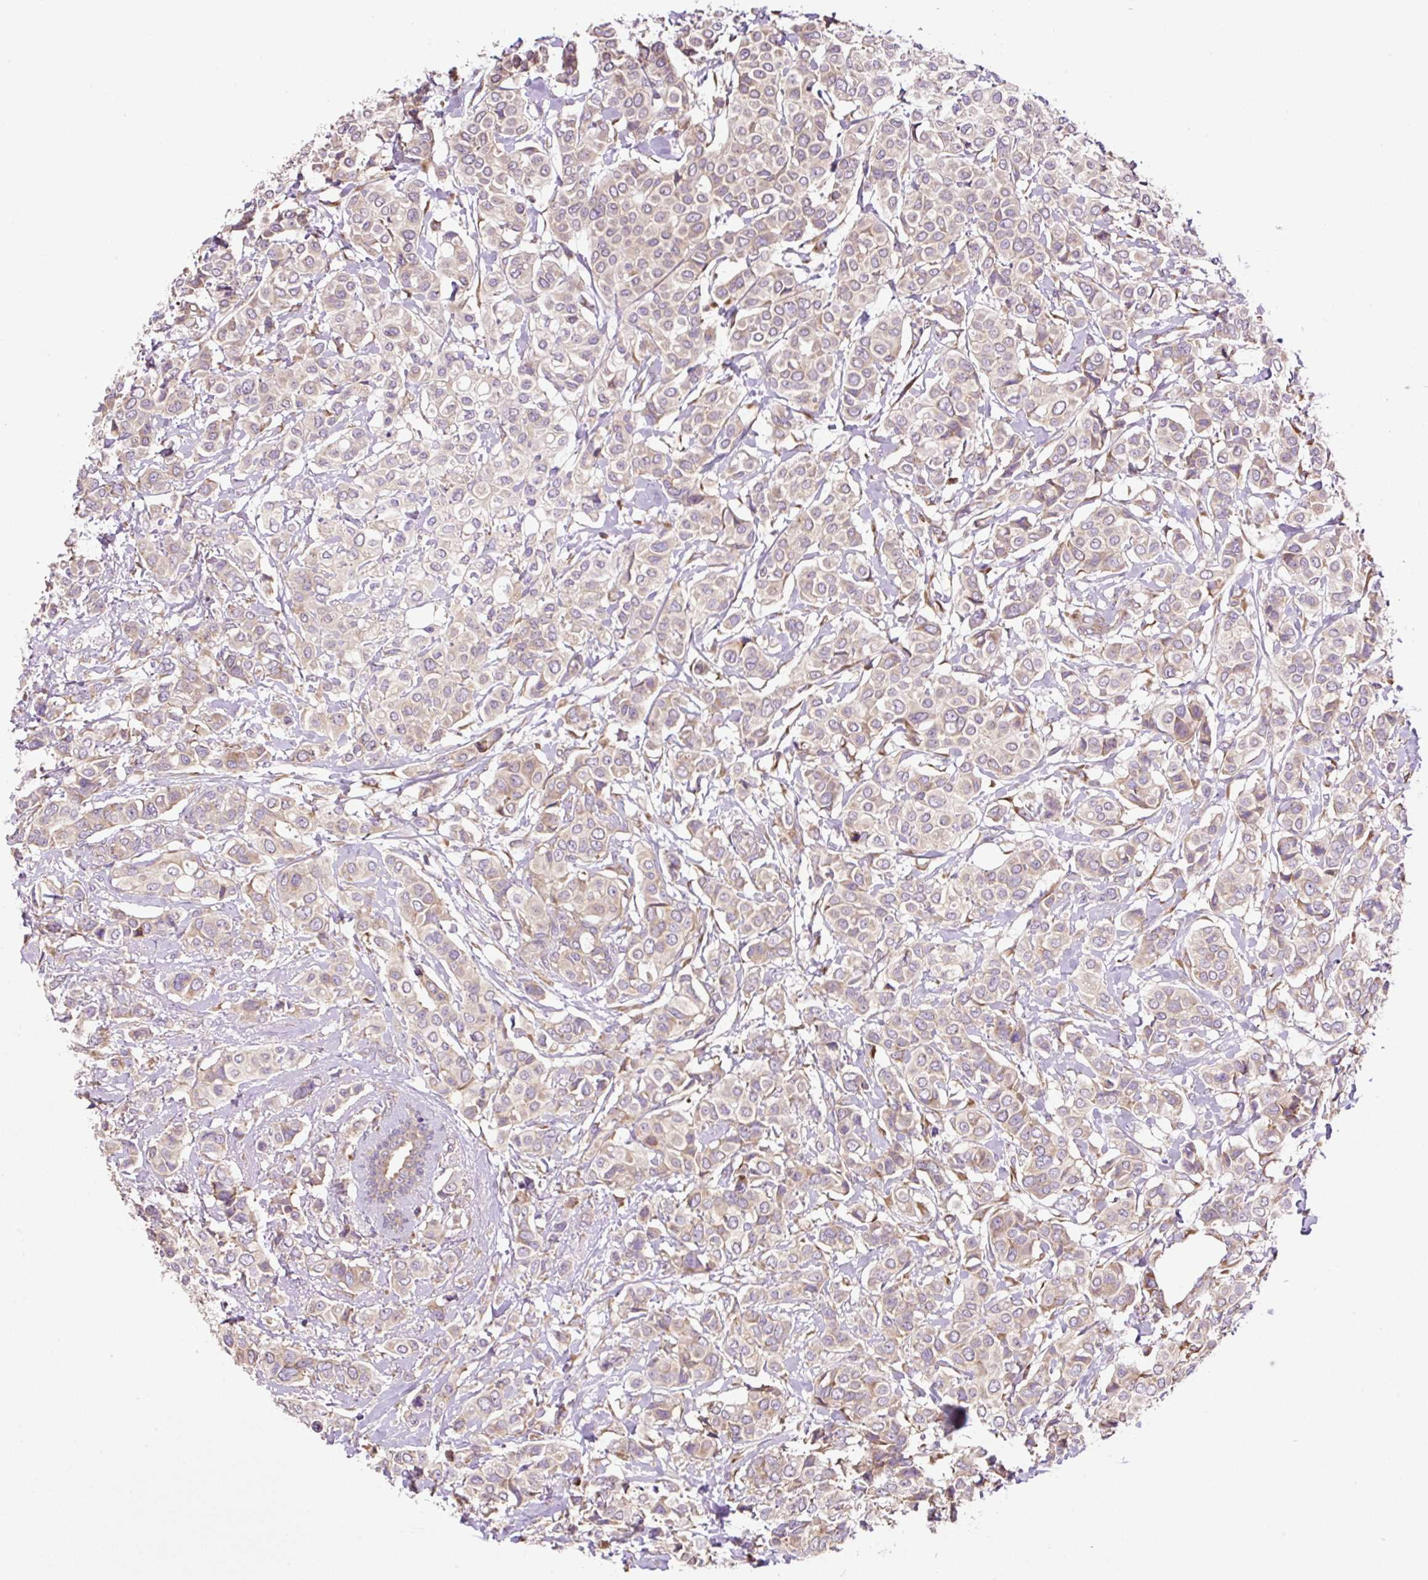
{"staining": {"intensity": "weak", "quantity": "<25%", "location": "cytoplasmic/membranous"}, "tissue": "breast cancer", "cell_type": "Tumor cells", "image_type": "cancer", "snomed": [{"axis": "morphology", "description": "Lobular carcinoma"}, {"axis": "topography", "description": "Breast"}], "caption": "A high-resolution micrograph shows IHC staining of lobular carcinoma (breast), which demonstrates no significant positivity in tumor cells.", "gene": "RPS23", "patient": {"sex": "female", "age": 51}}